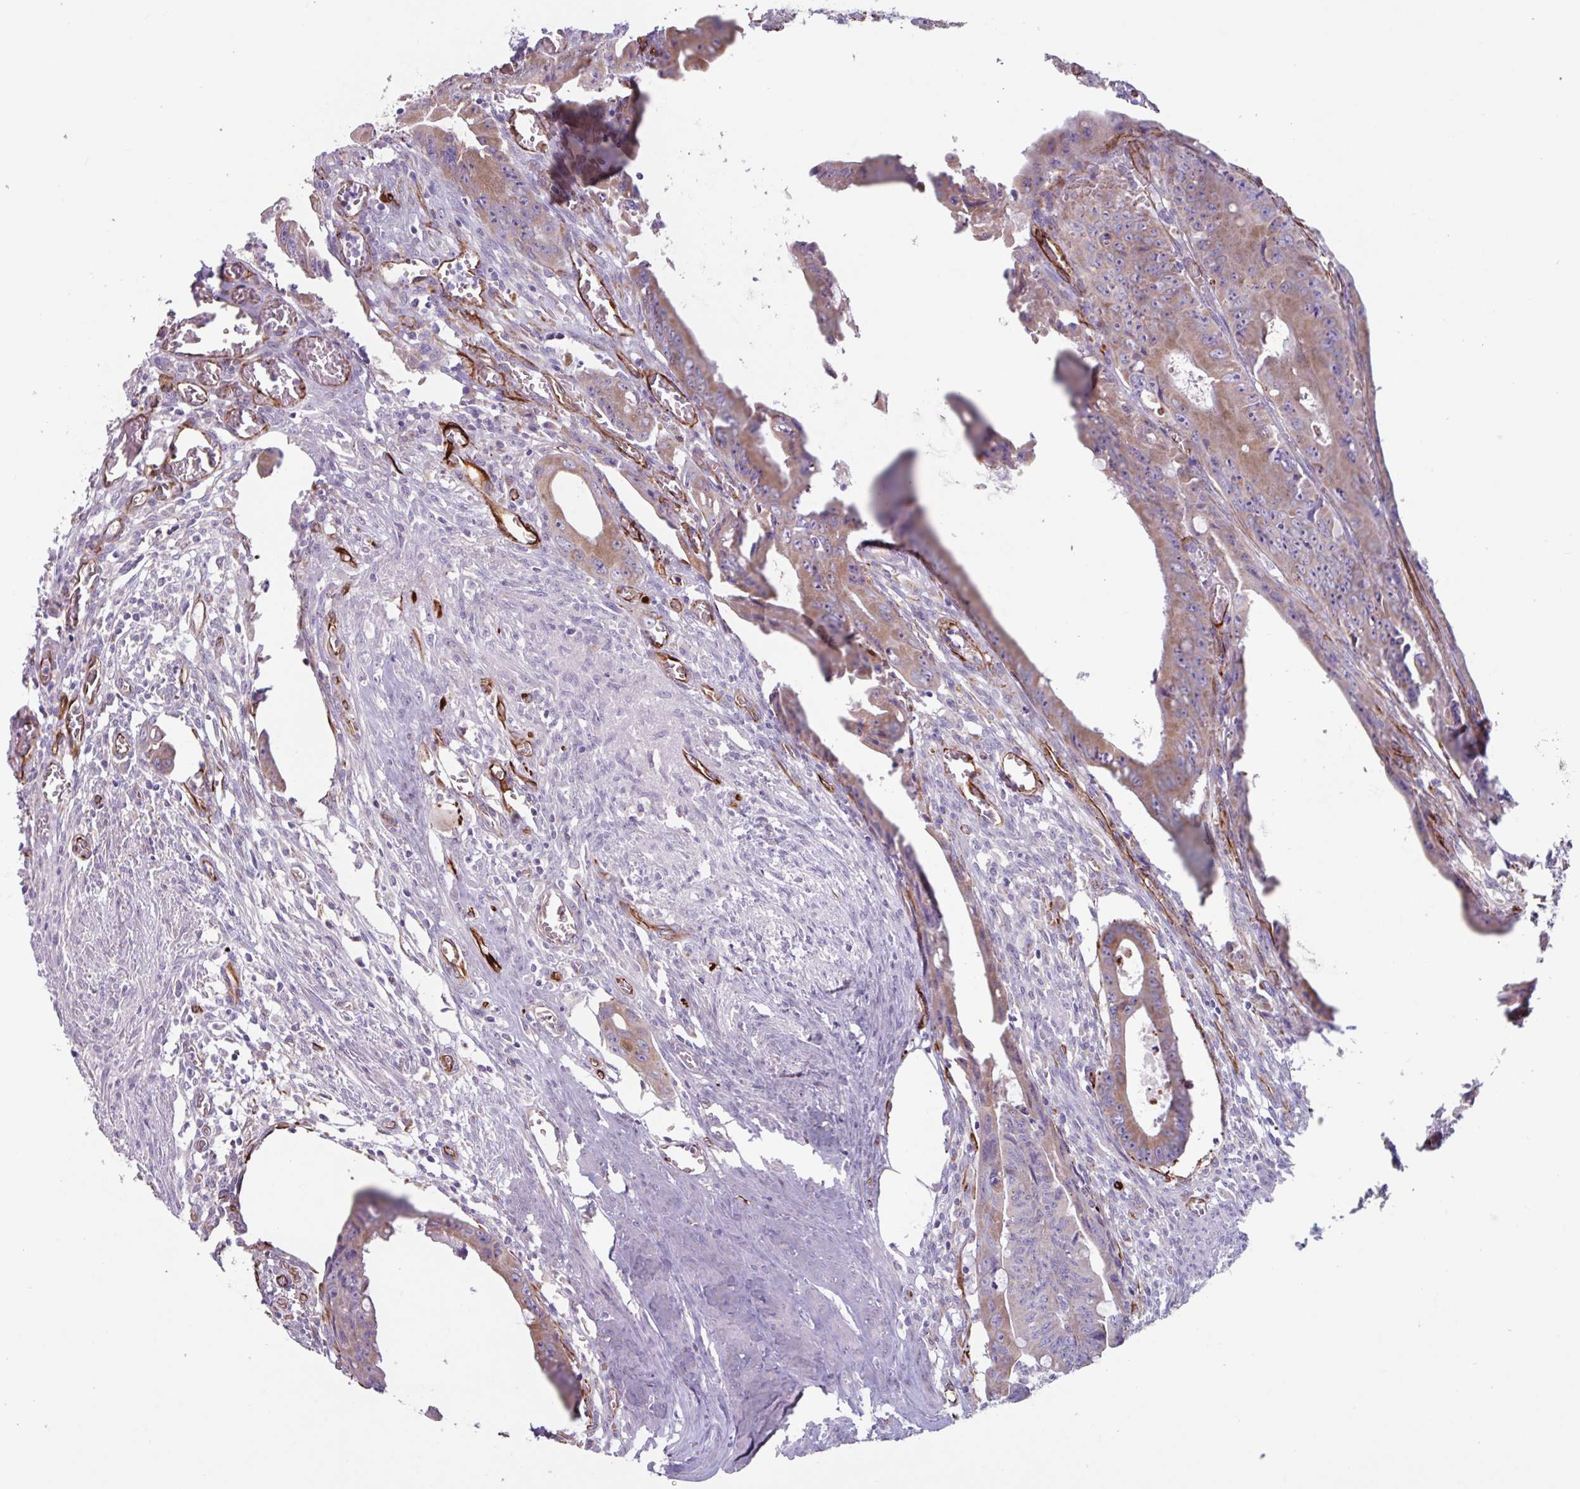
{"staining": {"intensity": "moderate", "quantity": ">75%", "location": "cytoplasmic/membranous"}, "tissue": "colorectal cancer", "cell_type": "Tumor cells", "image_type": "cancer", "snomed": [{"axis": "morphology", "description": "Adenocarcinoma, NOS"}, {"axis": "topography", "description": "Rectum"}], "caption": "Protein staining exhibits moderate cytoplasmic/membranous staining in about >75% of tumor cells in colorectal adenocarcinoma.", "gene": "BTD", "patient": {"sex": "male", "age": 78}}